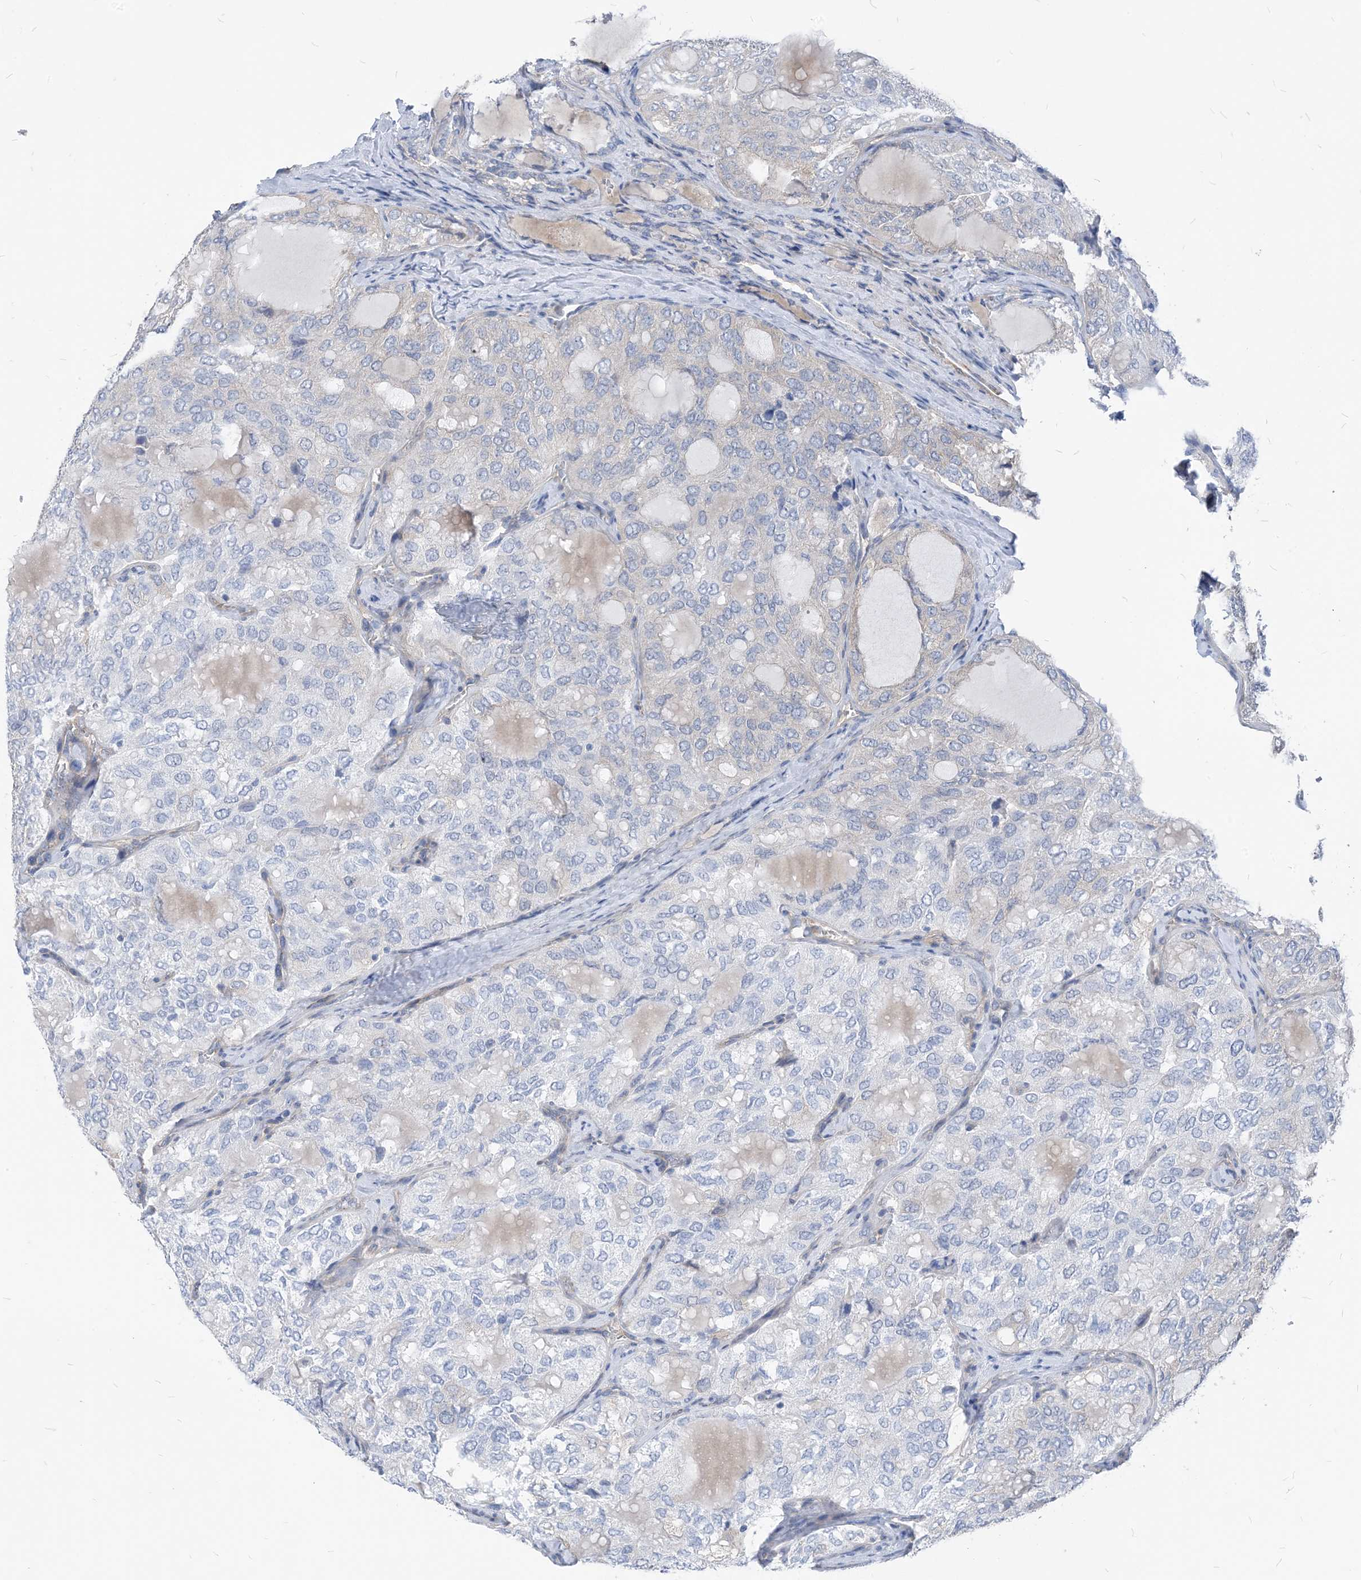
{"staining": {"intensity": "negative", "quantity": "none", "location": "none"}, "tissue": "thyroid cancer", "cell_type": "Tumor cells", "image_type": "cancer", "snomed": [{"axis": "morphology", "description": "Follicular adenoma carcinoma, NOS"}, {"axis": "topography", "description": "Thyroid gland"}], "caption": "This is a histopathology image of immunohistochemistry staining of thyroid follicular adenoma carcinoma, which shows no positivity in tumor cells.", "gene": "PLEKHA3", "patient": {"sex": "male", "age": 75}}